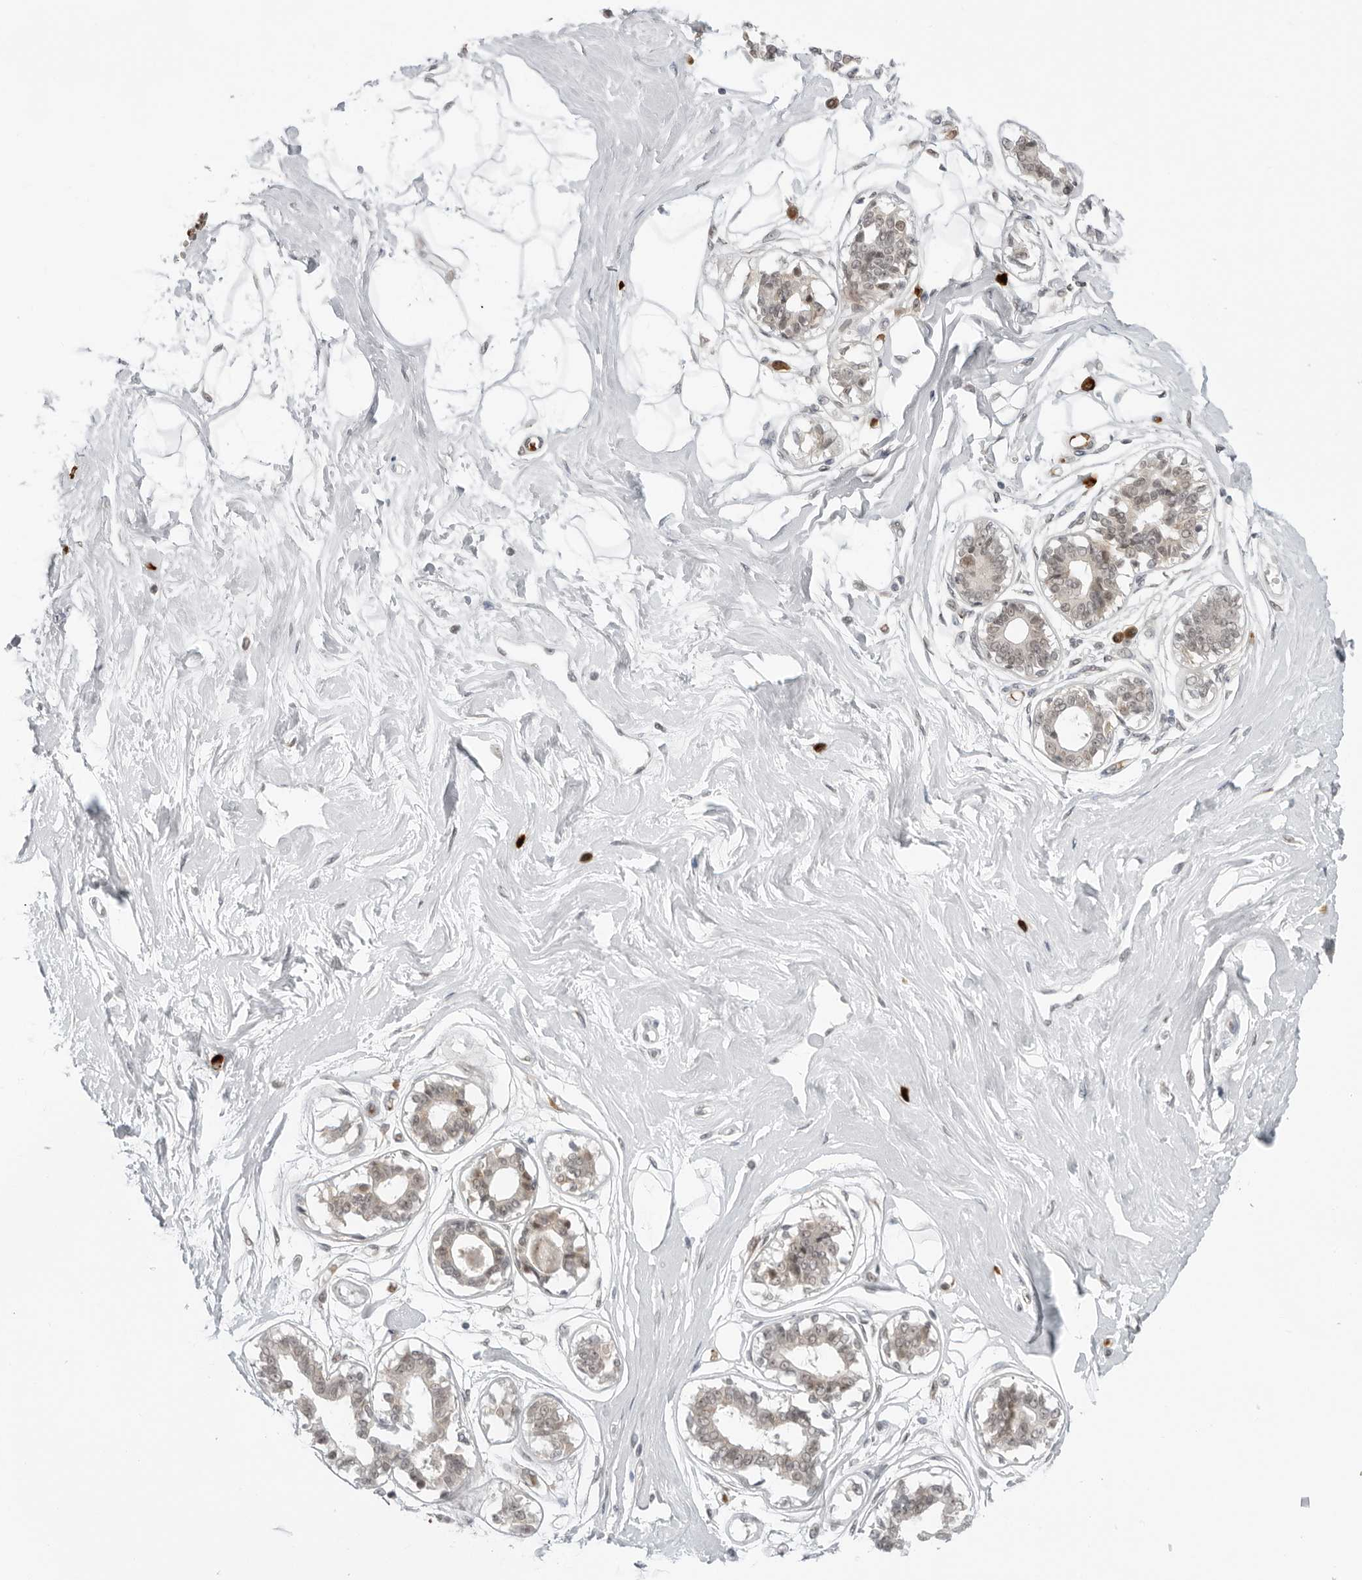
{"staining": {"intensity": "negative", "quantity": "none", "location": "none"}, "tissue": "breast", "cell_type": "Adipocytes", "image_type": "normal", "snomed": [{"axis": "morphology", "description": "Normal tissue, NOS"}, {"axis": "topography", "description": "Breast"}], "caption": "This image is of unremarkable breast stained with IHC to label a protein in brown with the nuclei are counter-stained blue. There is no positivity in adipocytes.", "gene": "SUGCT", "patient": {"sex": "female", "age": 45}}